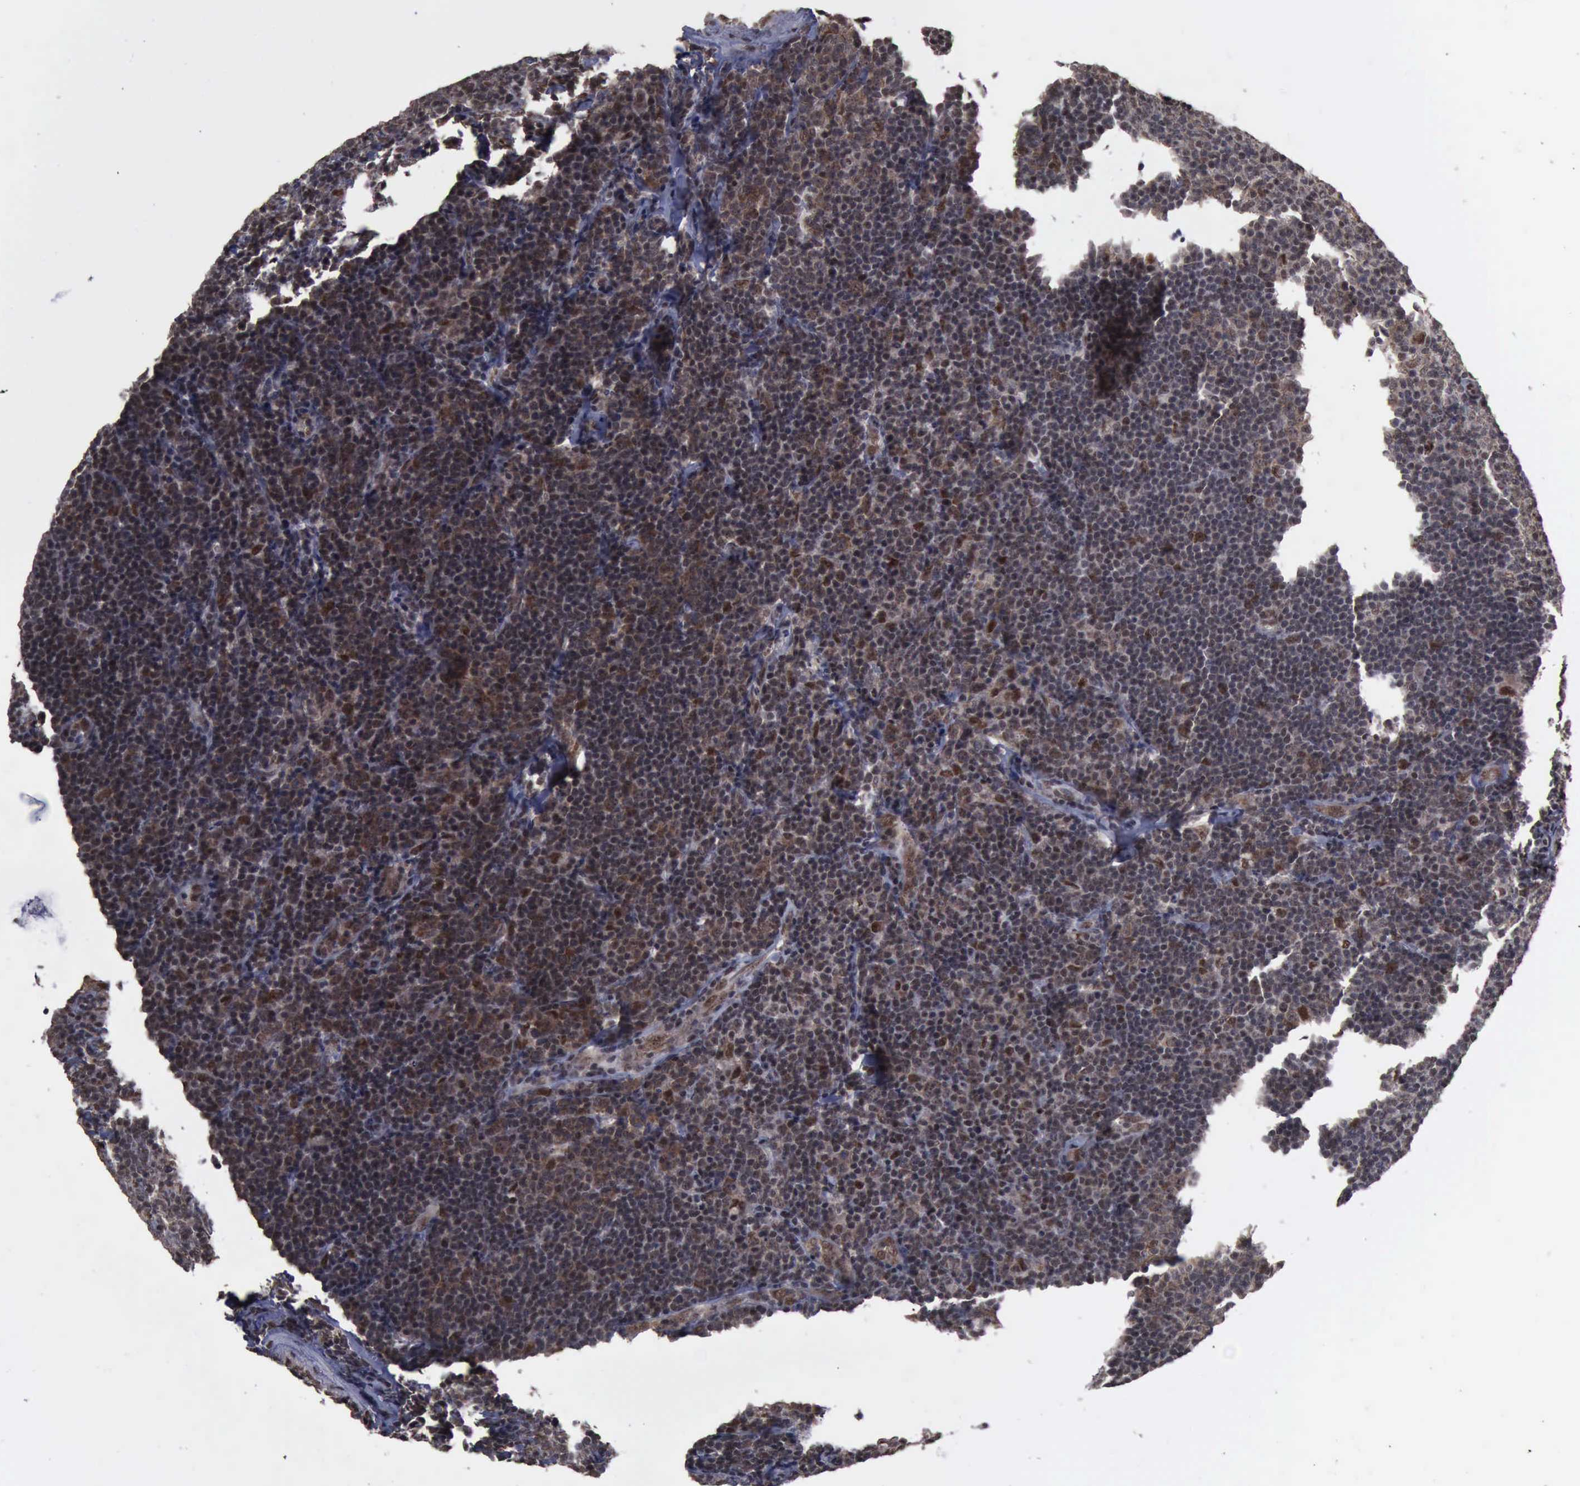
{"staining": {"intensity": "weak", "quantity": ">75%", "location": "cytoplasmic/membranous,nuclear"}, "tissue": "lymphoma", "cell_type": "Tumor cells", "image_type": "cancer", "snomed": [{"axis": "morphology", "description": "Malignant lymphoma, non-Hodgkin's type, Low grade"}, {"axis": "topography", "description": "Lymph node"}], "caption": "IHC (DAB) staining of lymphoma exhibits weak cytoplasmic/membranous and nuclear protein expression in approximately >75% of tumor cells.", "gene": "RTCB", "patient": {"sex": "male", "age": 74}}